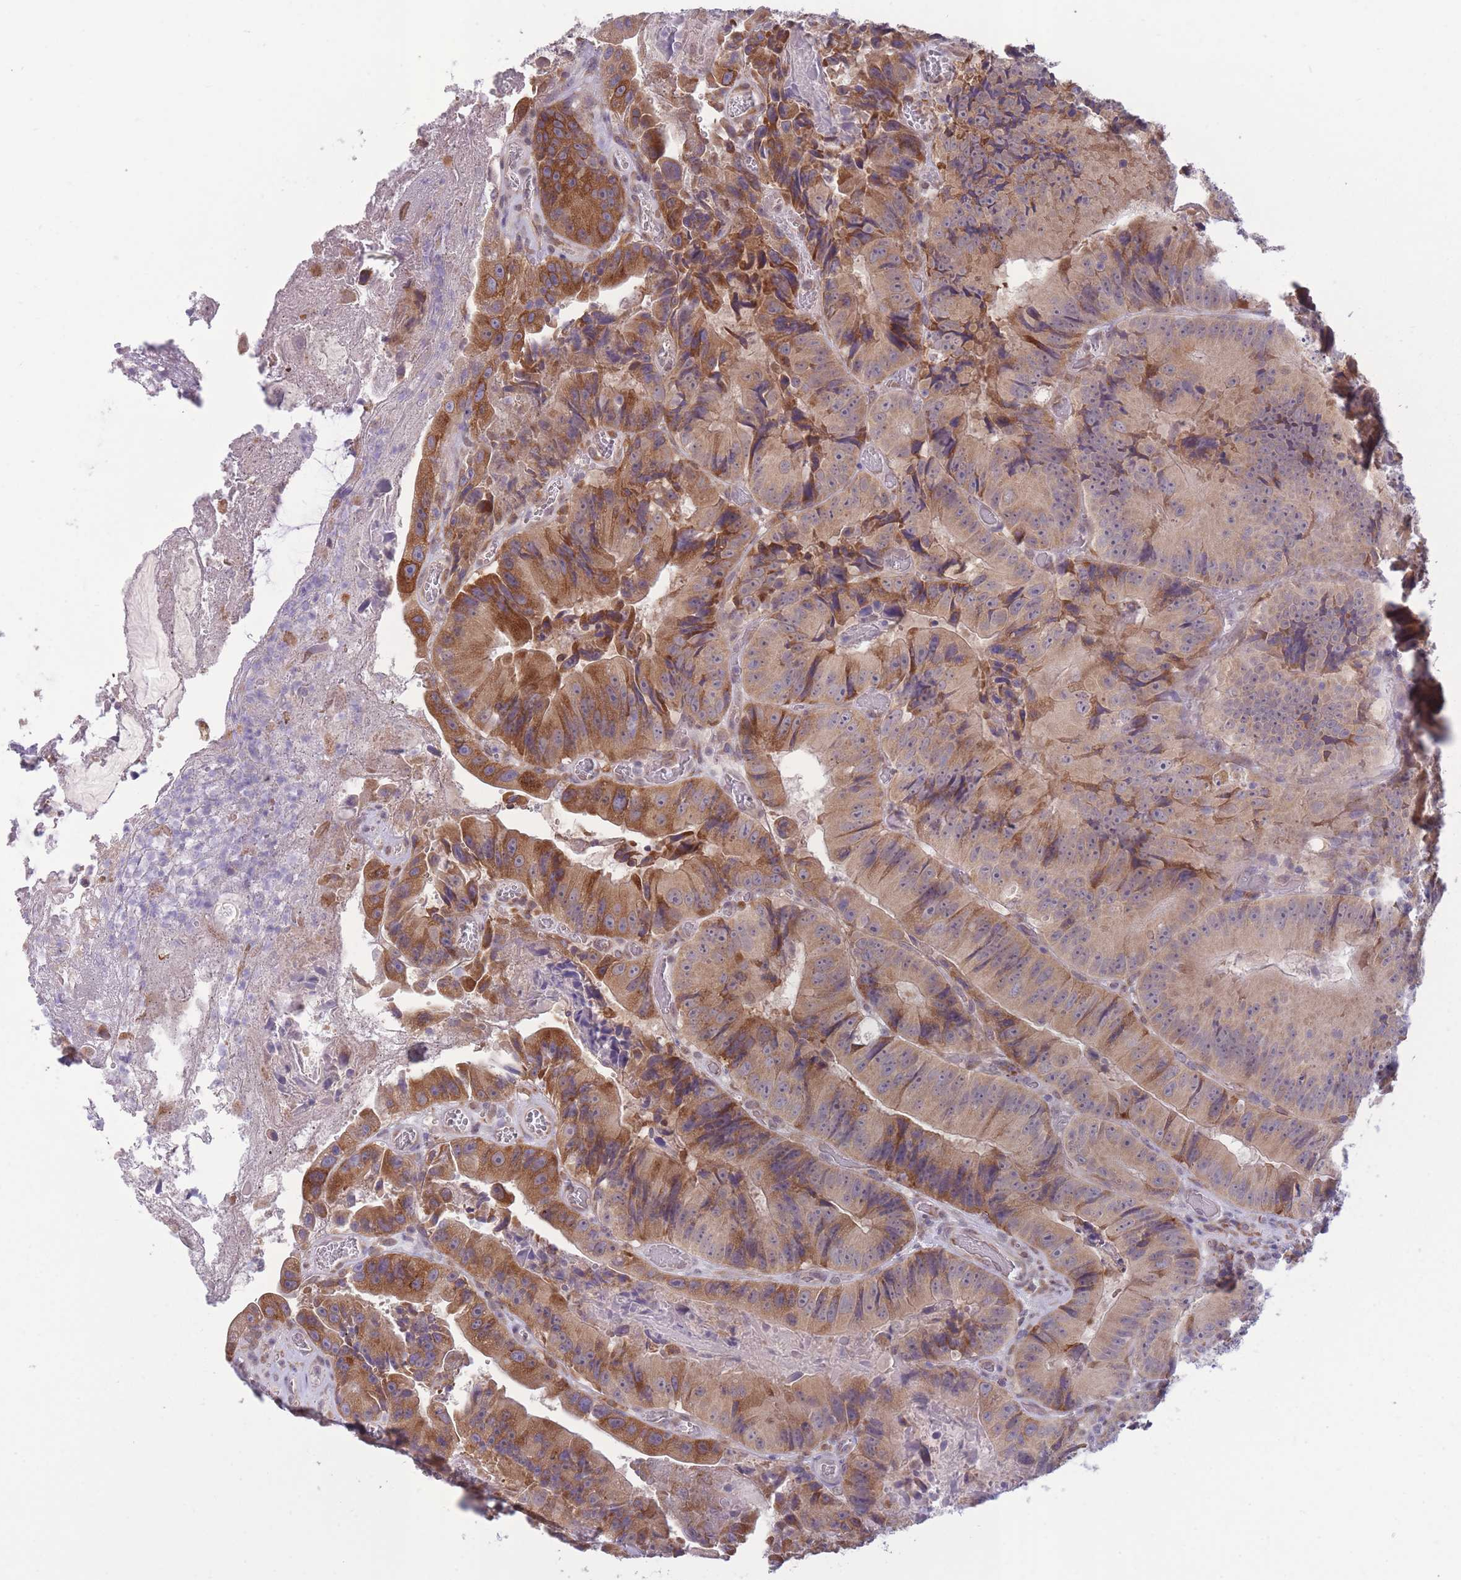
{"staining": {"intensity": "moderate", "quantity": ">75%", "location": "cytoplasmic/membranous"}, "tissue": "colorectal cancer", "cell_type": "Tumor cells", "image_type": "cancer", "snomed": [{"axis": "morphology", "description": "Adenocarcinoma, NOS"}, {"axis": "topography", "description": "Colon"}], "caption": "Immunohistochemical staining of human colorectal cancer reveals medium levels of moderate cytoplasmic/membranous staining in approximately >75% of tumor cells. The staining was performed using DAB (3,3'-diaminobenzidine) to visualize the protein expression in brown, while the nuclei were stained in blue with hematoxylin (Magnification: 20x).", "gene": "TMEM121", "patient": {"sex": "female", "age": 86}}